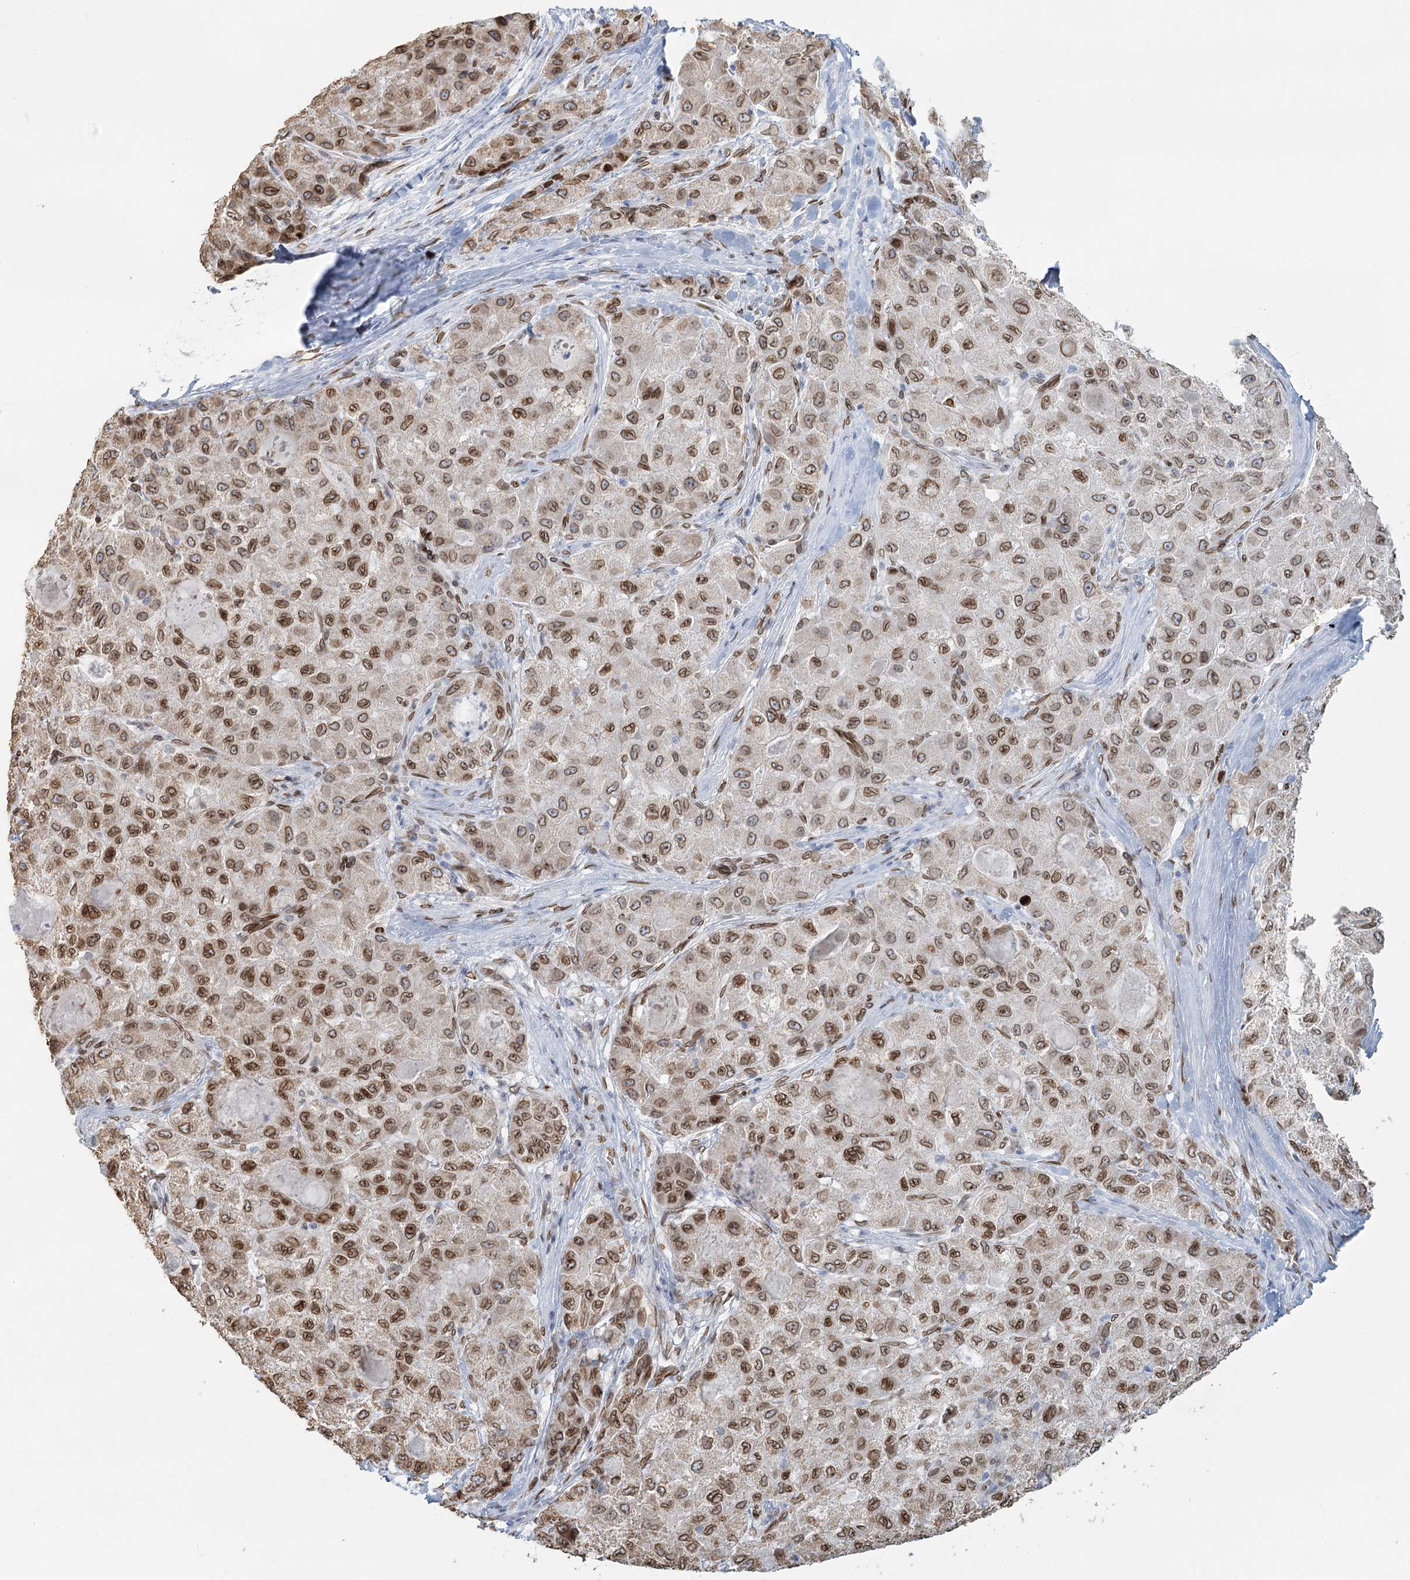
{"staining": {"intensity": "moderate", "quantity": ">75%", "location": "cytoplasmic/membranous,nuclear"}, "tissue": "liver cancer", "cell_type": "Tumor cells", "image_type": "cancer", "snomed": [{"axis": "morphology", "description": "Carcinoma, Hepatocellular, NOS"}, {"axis": "topography", "description": "Liver"}], "caption": "Immunohistochemical staining of human liver hepatocellular carcinoma reveals moderate cytoplasmic/membranous and nuclear protein expression in about >75% of tumor cells. Nuclei are stained in blue.", "gene": "VWA5A", "patient": {"sex": "male", "age": 80}}